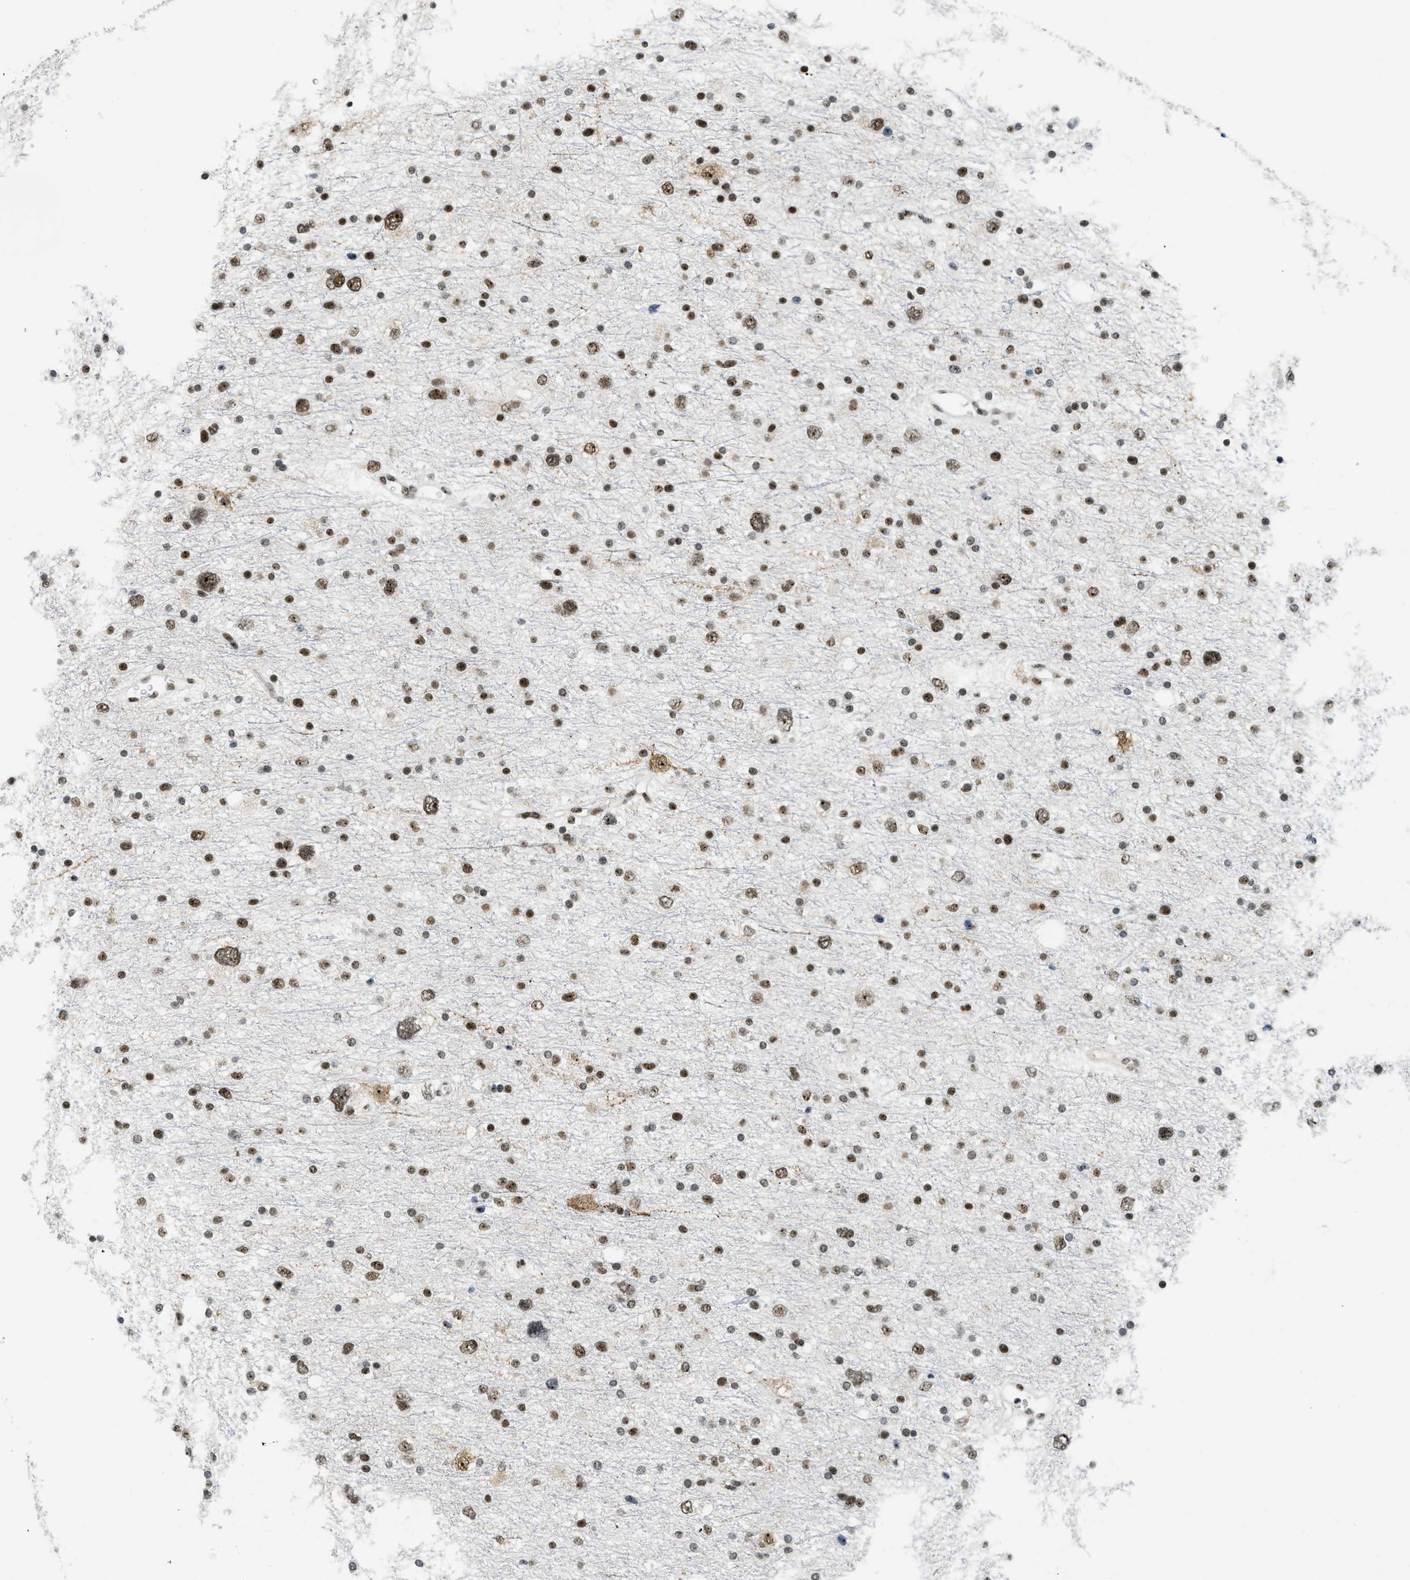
{"staining": {"intensity": "moderate", "quantity": ">75%", "location": "nuclear"}, "tissue": "glioma", "cell_type": "Tumor cells", "image_type": "cancer", "snomed": [{"axis": "morphology", "description": "Glioma, malignant, Low grade"}, {"axis": "topography", "description": "Brain"}], "caption": "Tumor cells reveal moderate nuclear expression in approximately >75% of cells in malignant glioma (low-grade). Ihc stains the protein in brown and the nuclei are stained blue.", "gene": "URB1", "patient": {"sex": "female", "age": 37}}